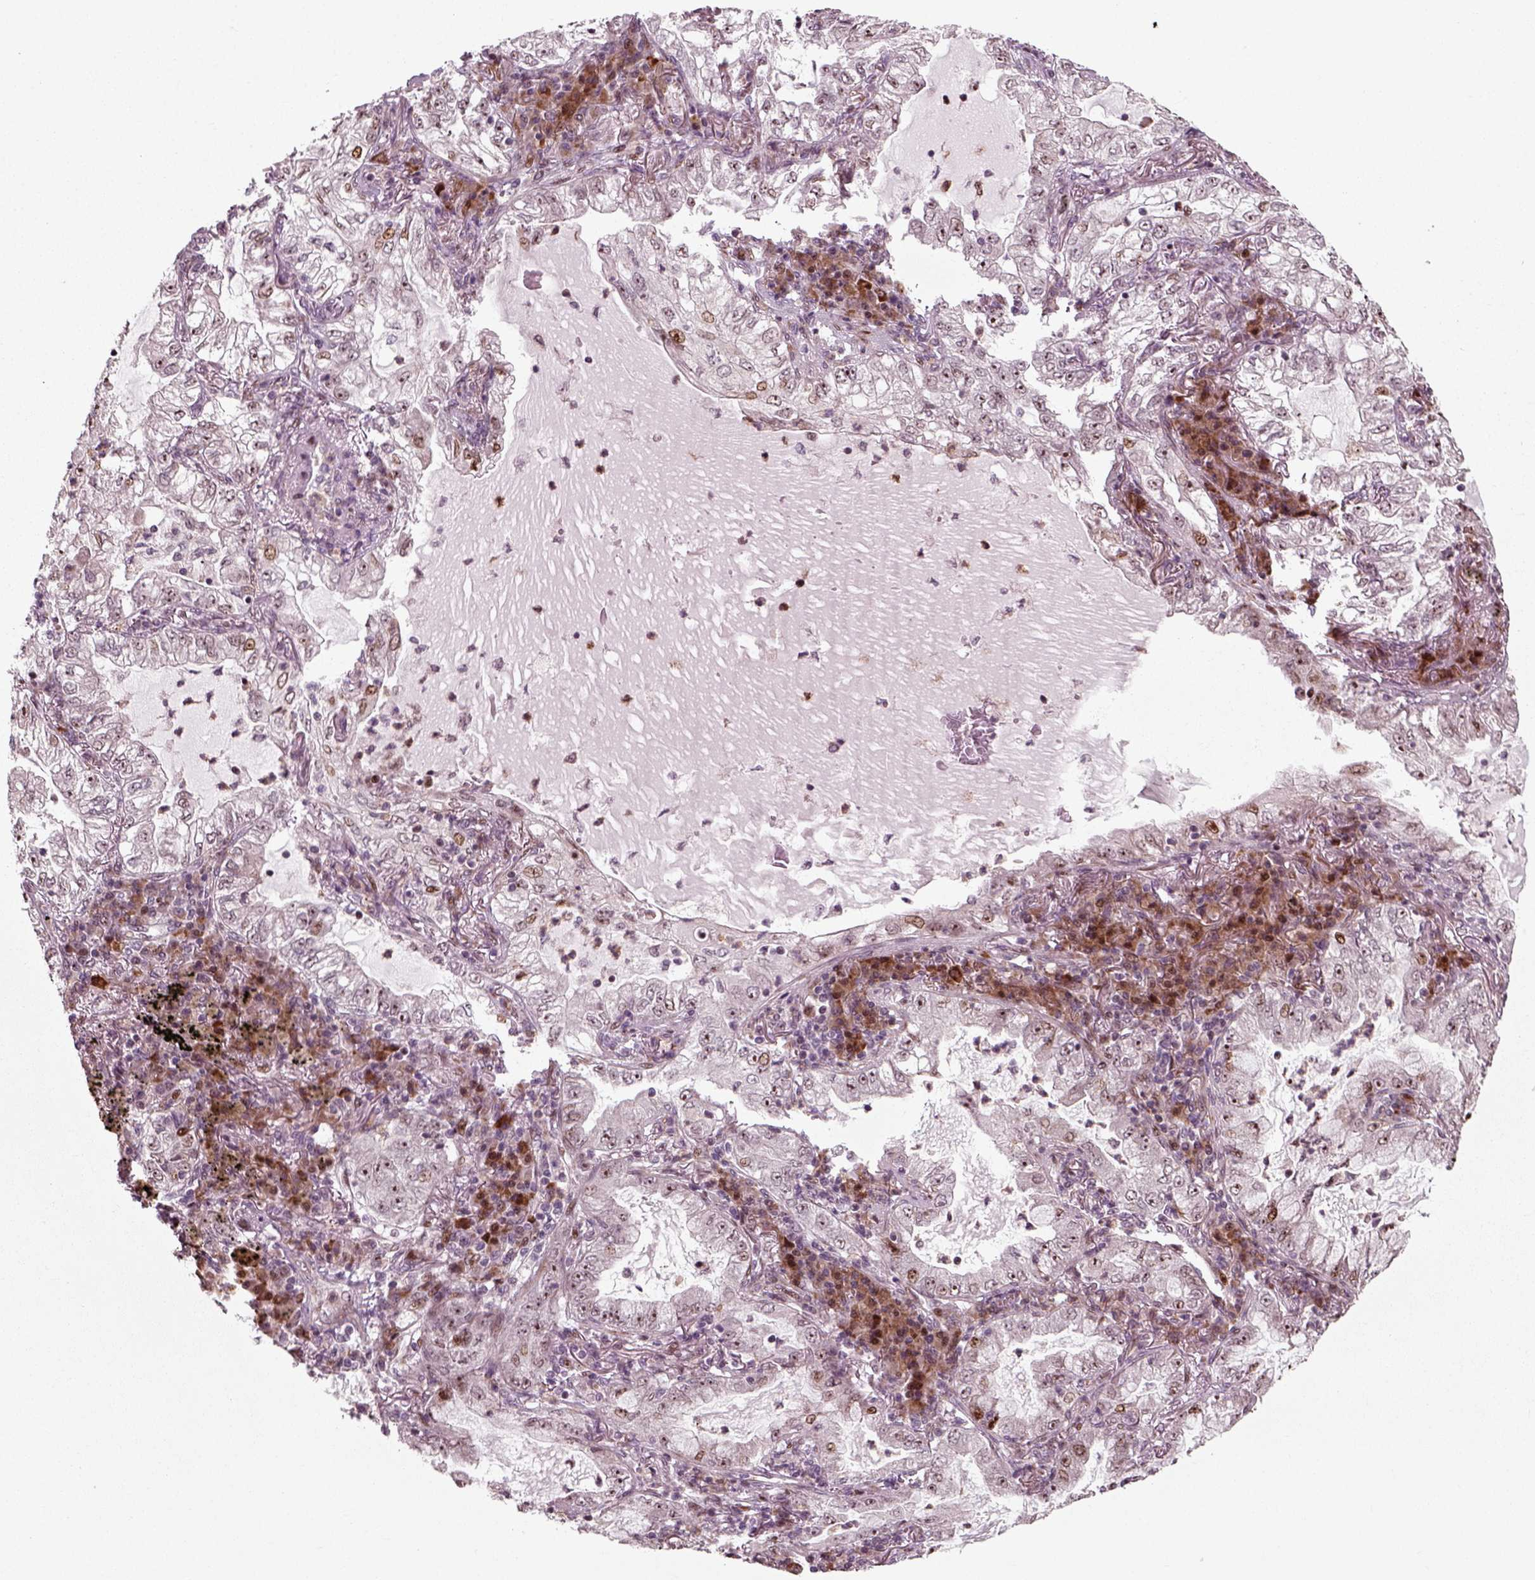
{"staining": {"intensity": "moderate", "quantity": "<25%", "location": "nuclear"}, "tissue": "lung cancer", "cell_type": "Tumor cells", "image_type": "cancer", "snomed": [{"axis": "morphology", "description": "Adenocarcinoma, NOS"}, {"axis": "topography", "description": "Lung"}], "caption": "A high-resolution micrograph shows IHC staining of lung cancer, which exhibits moderate nuclear staining in approximately <25% of tumor cells. Nuclei are stained in blue.", "gene": "CDC14A", "patient": {"sex": "female", "age": 73}}